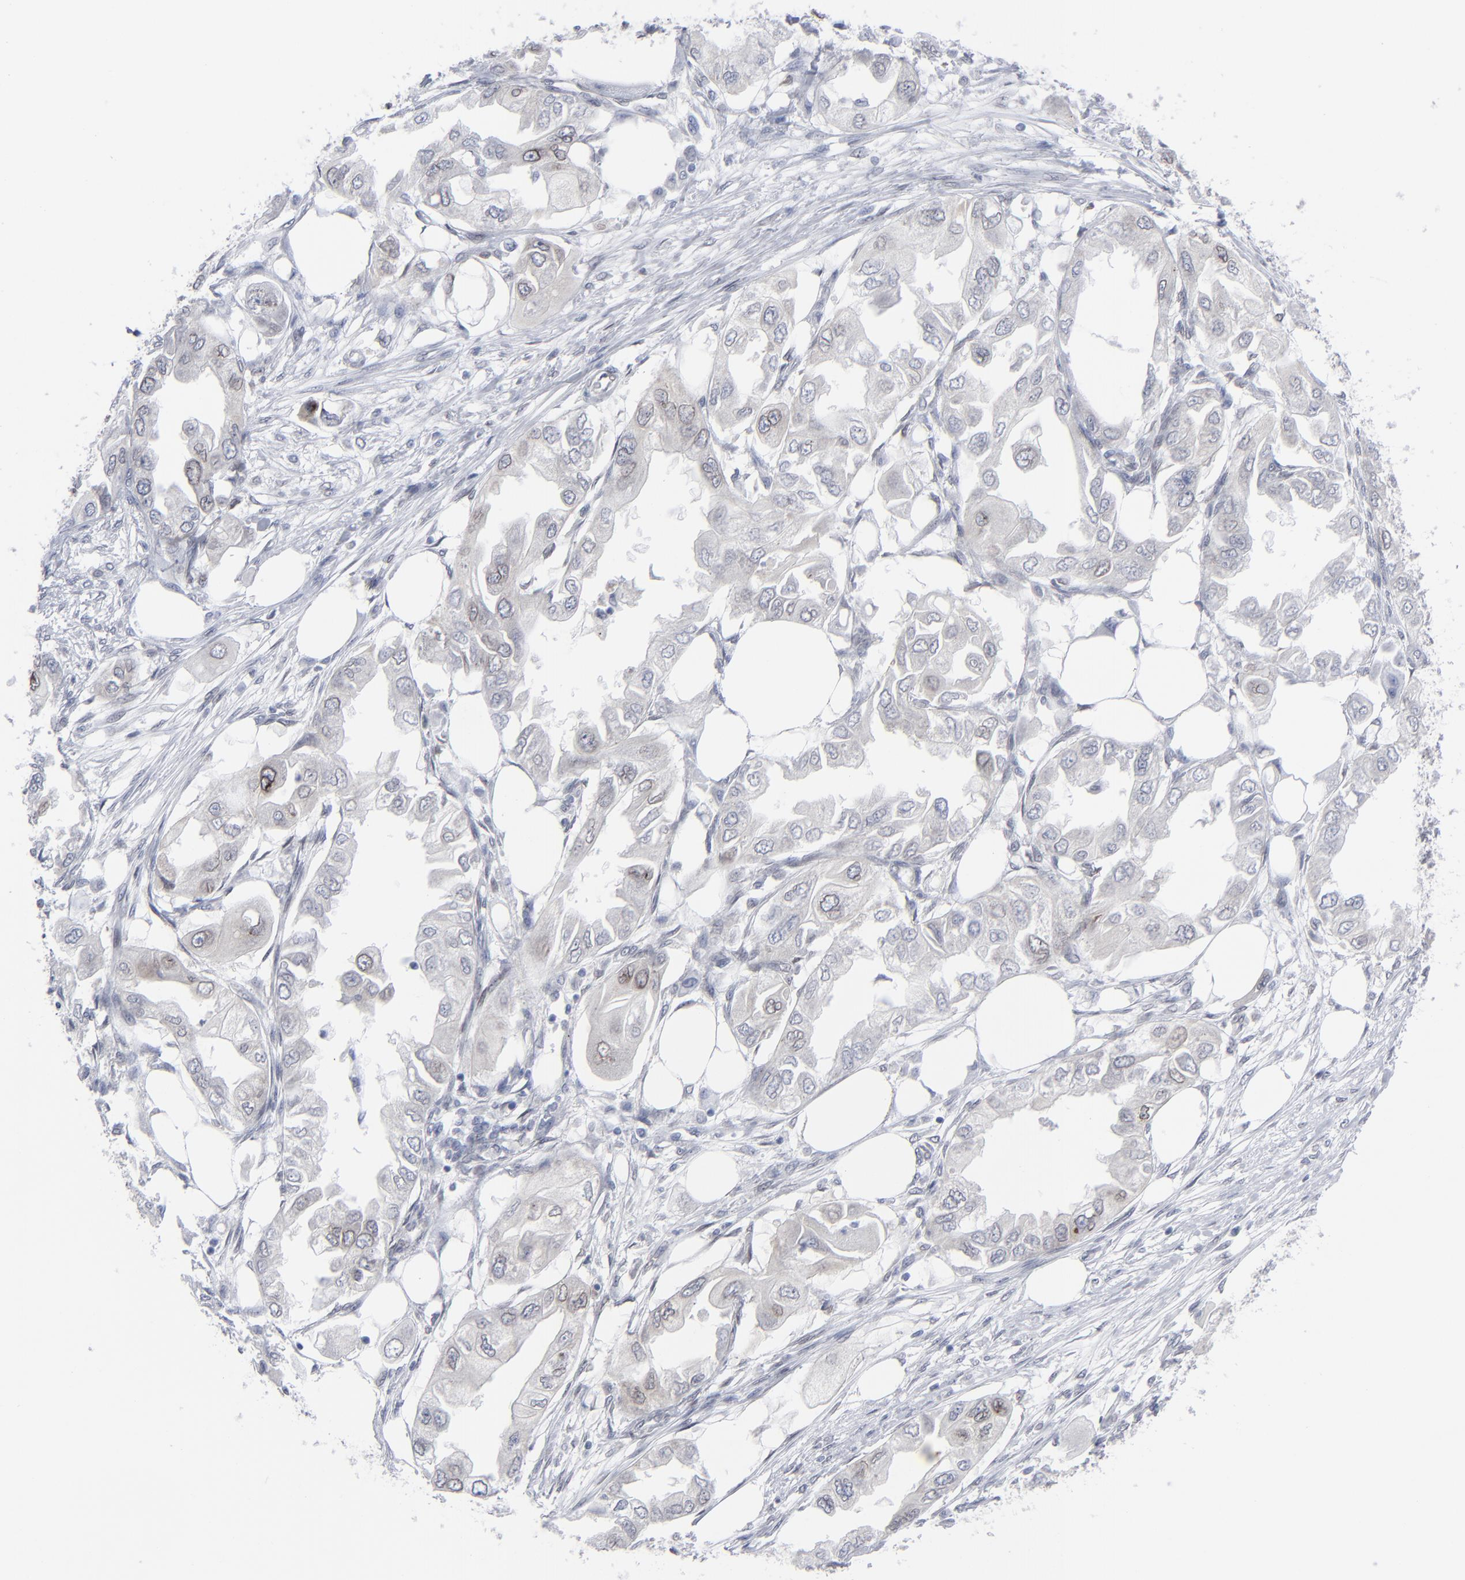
{"staining": {"intensity": "negative", "quantity": "none", "location": "none"}, "tissue": "endometrial cancer", "cell_type": "Tumor cells", "image_type": "cancer", "snomed": [{"axis": "morphology", "description": "Adenocarcinoma, NOS"}, {"axis": "topography", "description": "Endometrium"}], "caption": "Endometrial cancer (adenocarcinoma) was stained to show a protein in brown. There is no significant positivity in tumor cells. (Brightfield microscopy of DAB immunohistochemistry at high magnification).", "gene": "NUP88", "patient": {"sex": "female", "age": 67}}